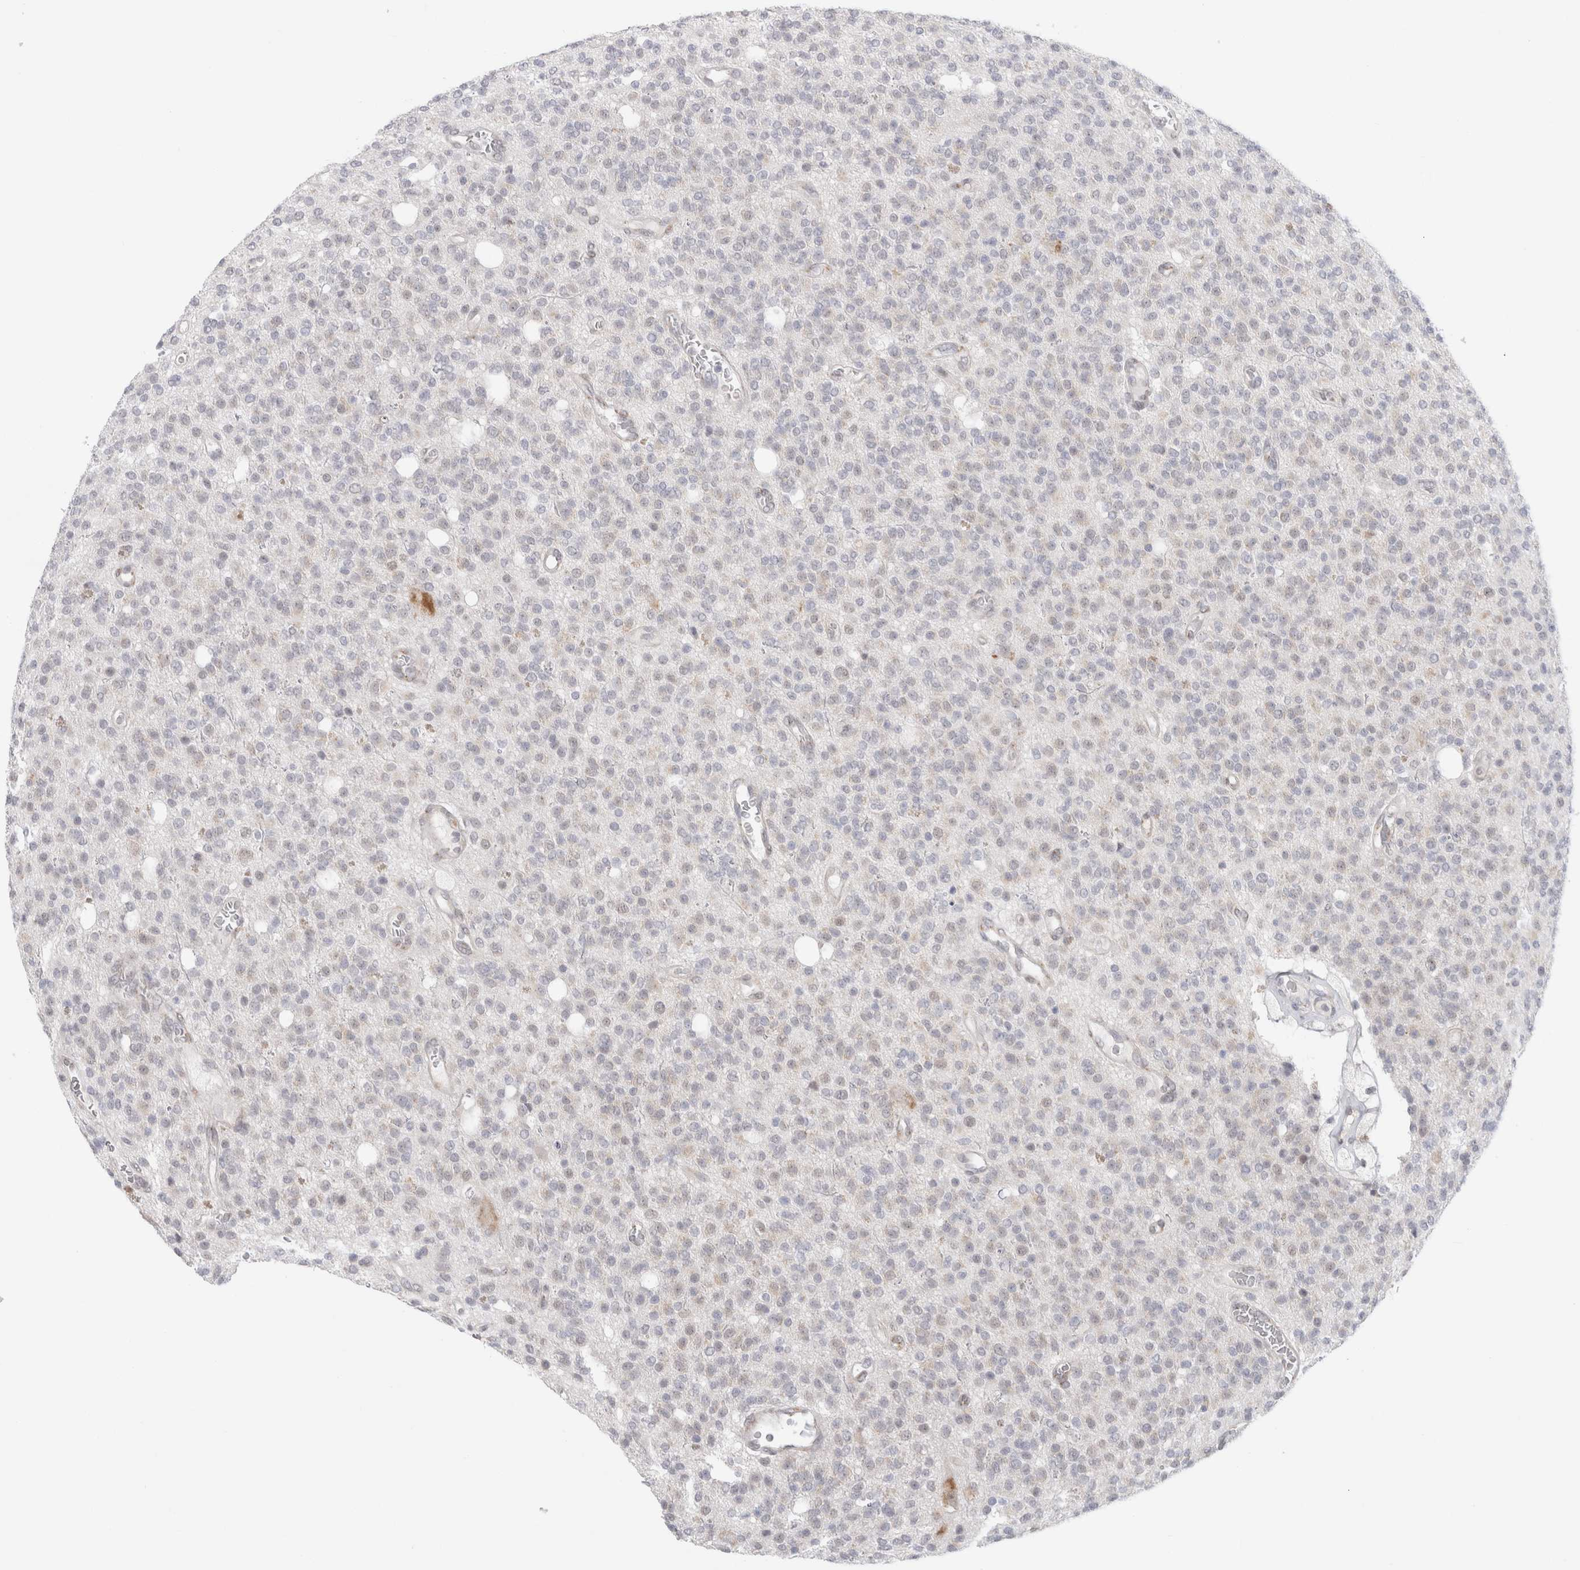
{"staining": {"intensity": "negative", "quantity": "none", "location": "none"}, "tissue": "glioma", "cell_type": "Tumor cells", "image_type": "cancer", "snomed": [{"axis": "morphology", "description": "Glioma, malignant, High grade"}, {"axis": "topography", "description": "Brain"}], "caption": "Immunohistochemical staining of human glioma demonstrates no significant positivity in tumor cells.", "gene": "TRMT1L", "patient": {"sex": "male", "age": 34}}